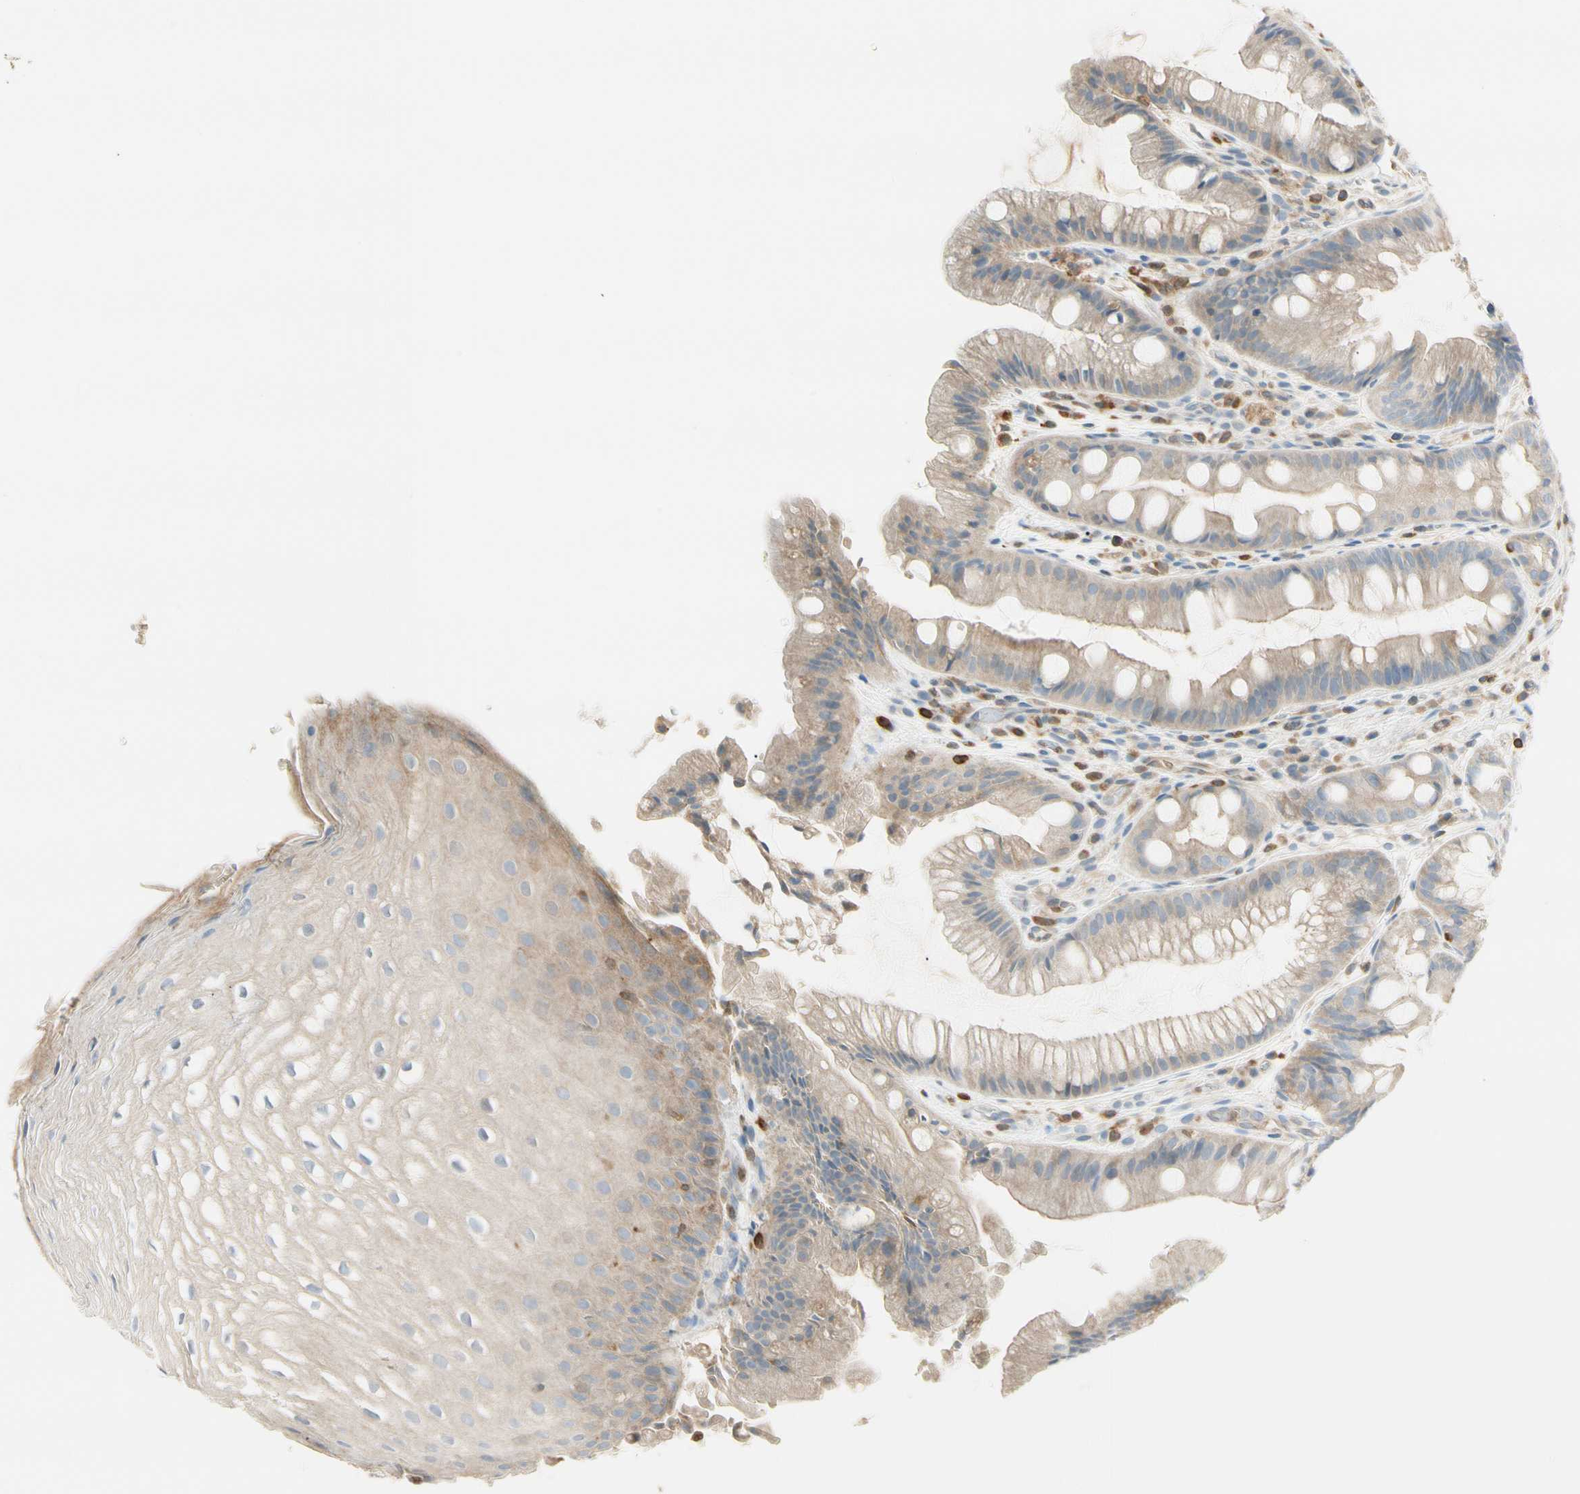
{"staining": {"intensity": "negative", "quantity": "none", "location": "none"}, "tissue": "stomach", "cell_type": "Glandular cells", "image_type": "normal", "snomed": [{"axis": "morphology", "description": "Normal tissue, NOS"}, {"axis": "topography", "description": "Stomach, upper"}], "caption": "Human stomach stained for a protein using IHC displays no staining in glandular cells.", "gene": "LPCAT2", "patient": {"sex": "male", "age": 72}}